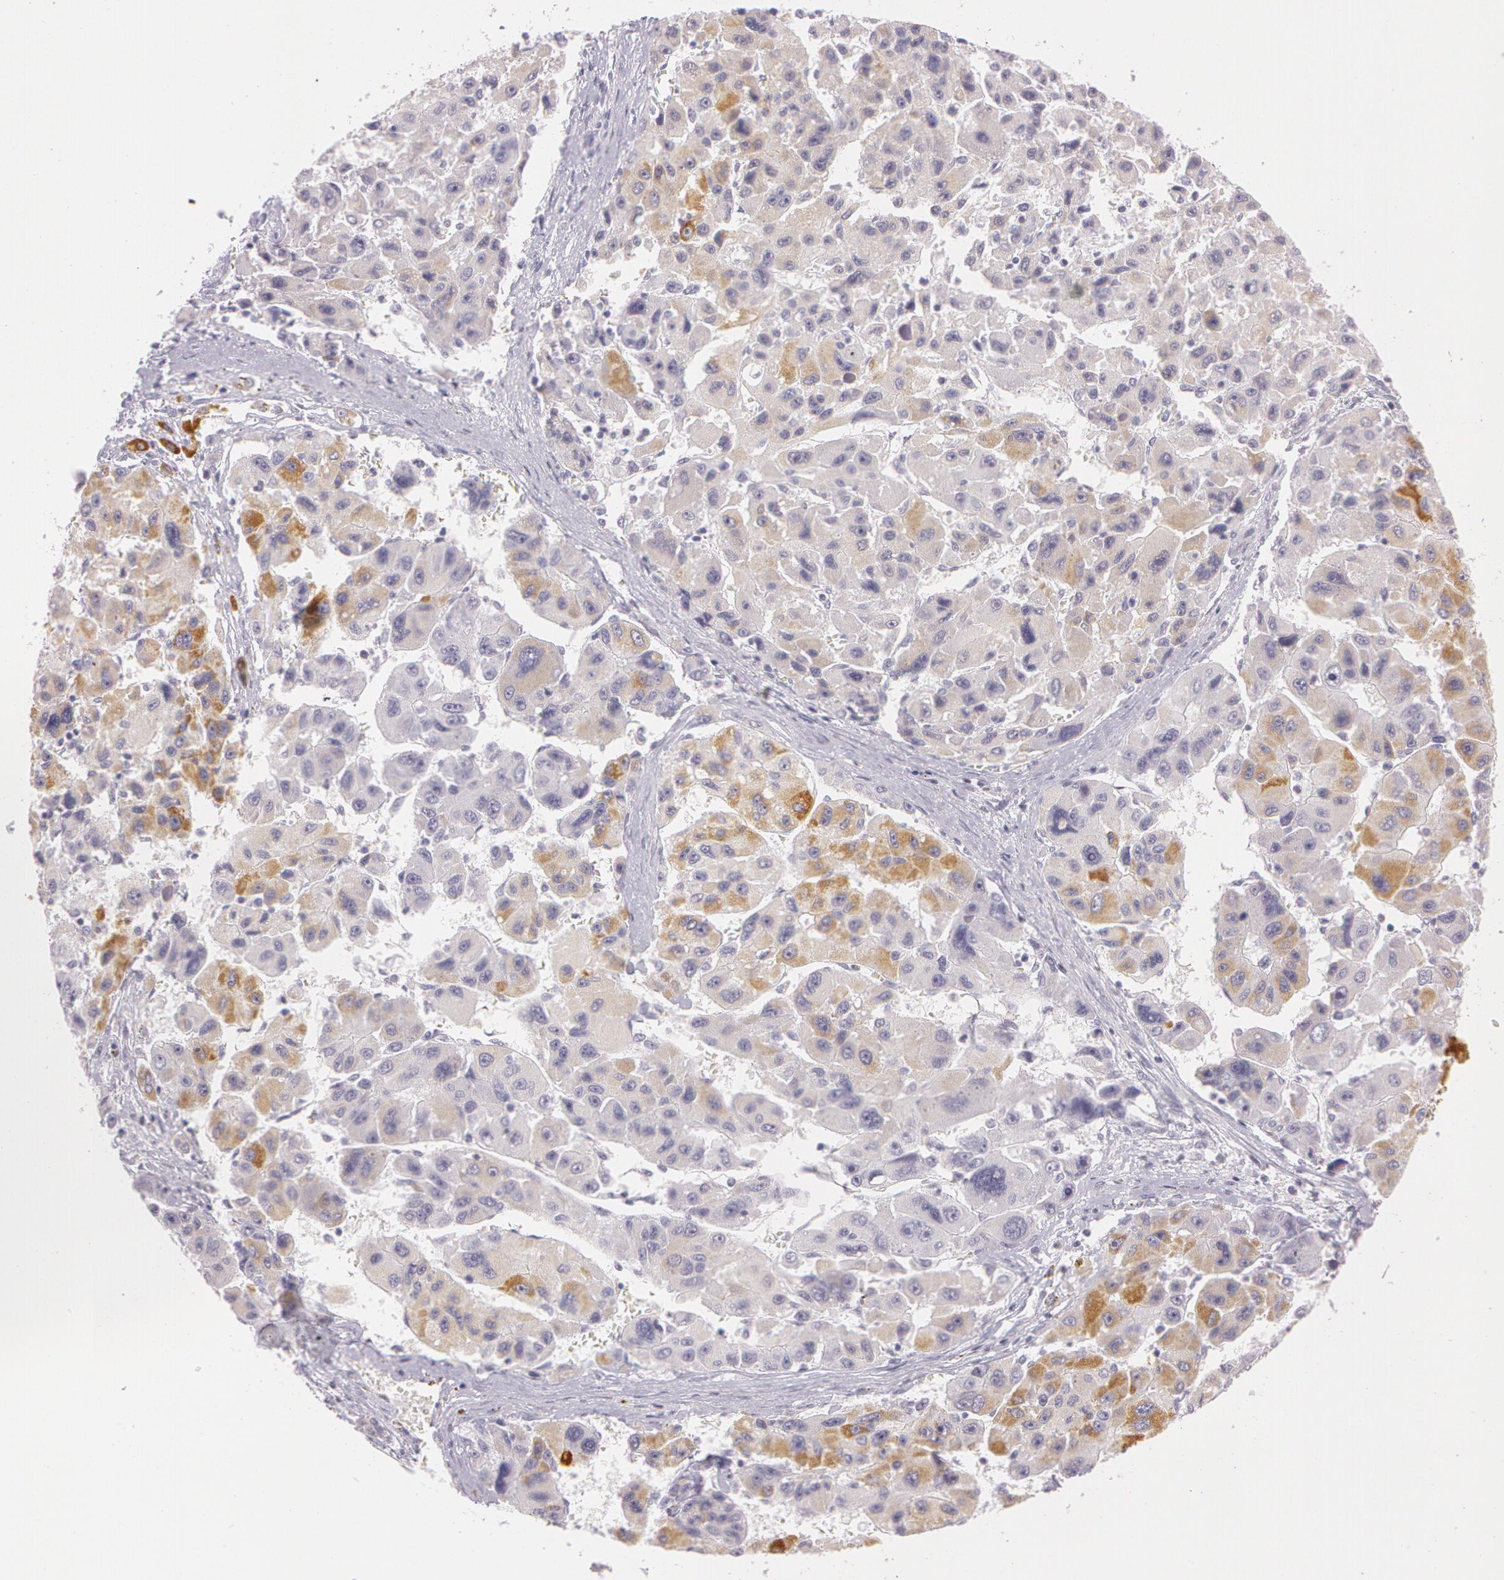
{"staining": {"intensity": "moderate", "quantity": "25%-75%", "location": "cytoplasmic/membranous"}, "tissue": "liver cancer", "cell_type": "Tumor cells", "image_type": "cancer", "snomed": [{"axis": "morphology", "description": "Carcinoma, Hepatocellular, NOS"}, {"axis": "topography", "description": "Liver"}], "caption": "The histopathology image displays immunohistochemical staining of liver hepatocellular carcinoma. There is moderate cytoplasmic/membranous expression is seen in approximately 25%-75% of tumor cells.", "gene": "OTC", "patient": {"sex": "male", "age": 64}}